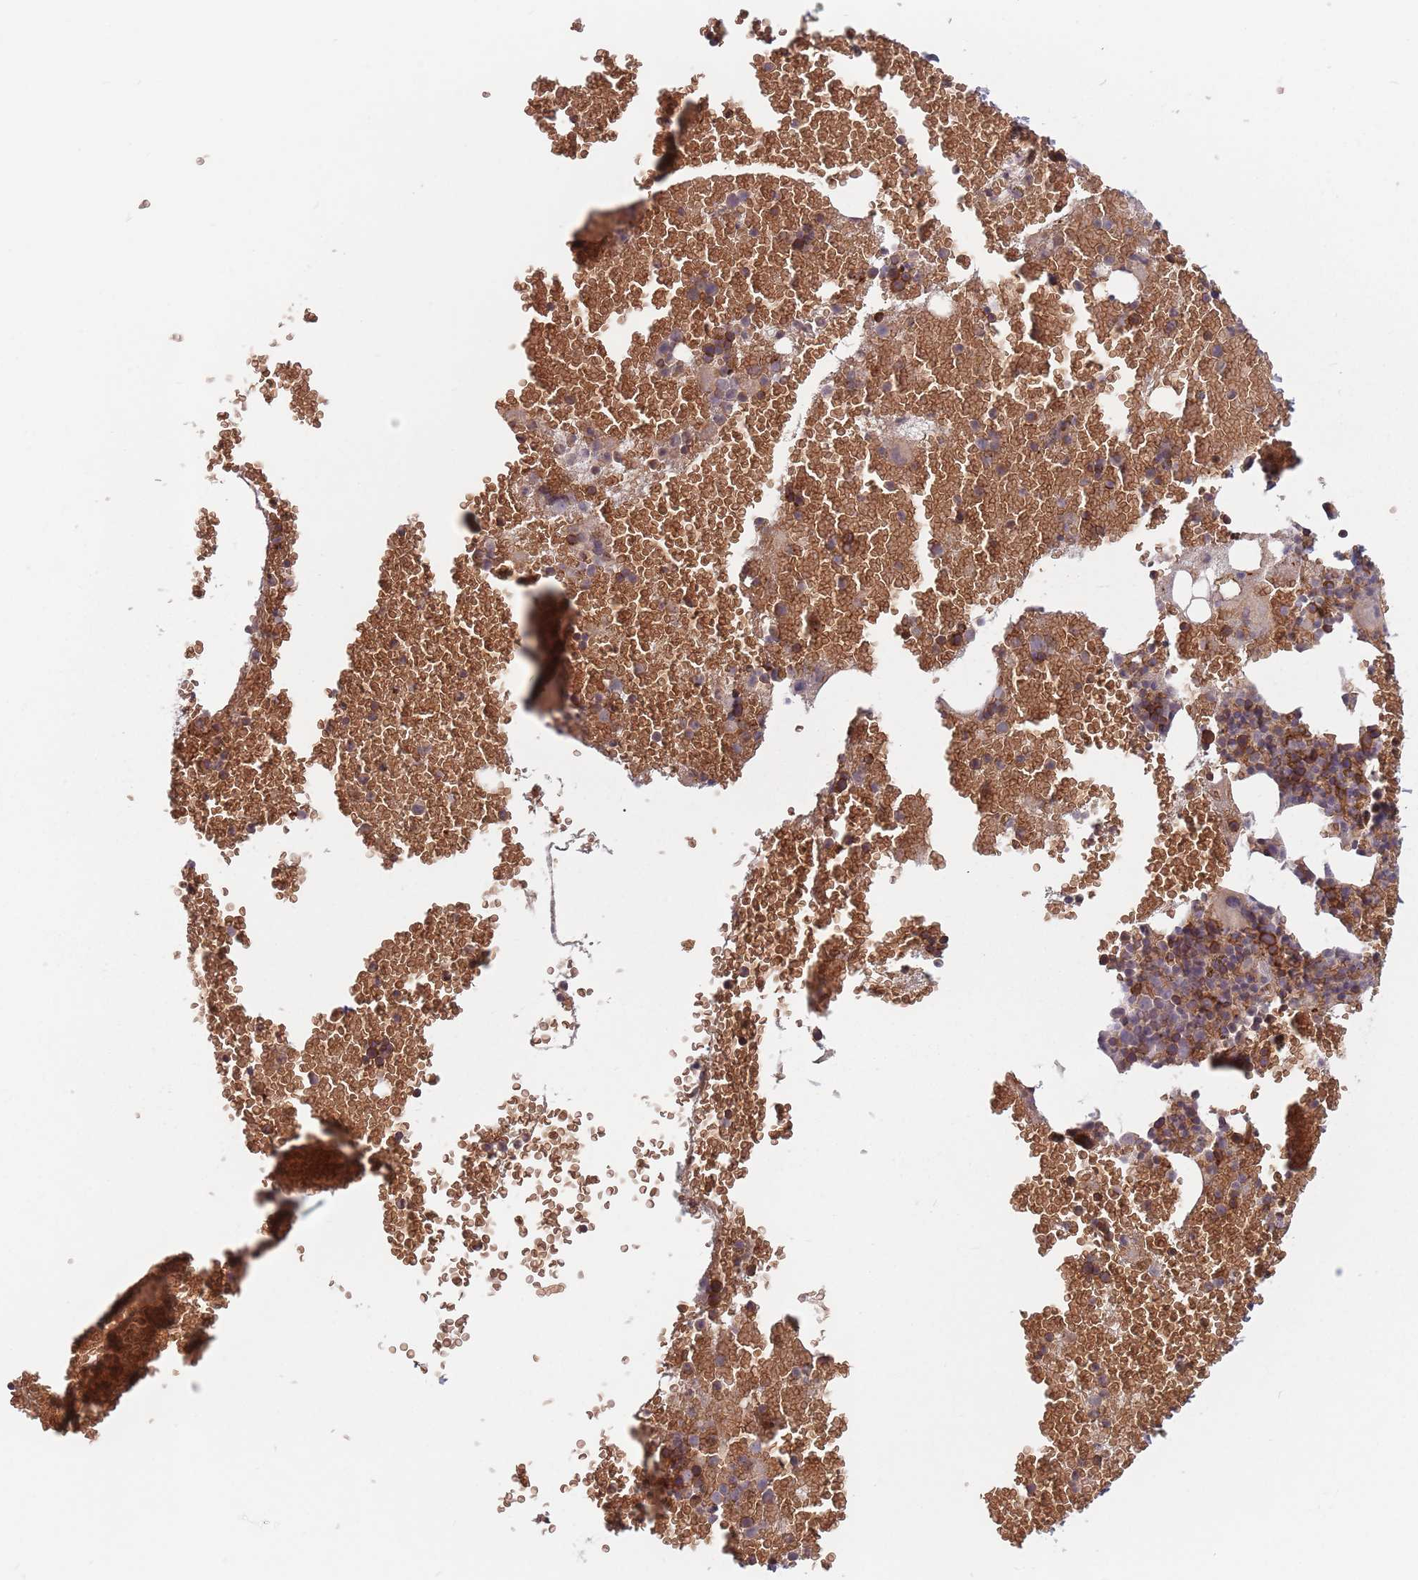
{"staining": {"intensity": "moderate", "quantity": "25%-75%", "location": "cytoplasmic/membranous"}, "tissue": "bone marrow", "cell_type": "Hematopoietic cells", "image_type": "normal", "snomed": [{"axis": "morphology", "description": "Normal tissue, NOS"}, {"axis": "topography", "description": "Bone marrow"}], "caption": "Unremarkable bone marrow displays moderate cytoplasmic/membranous positivity in approximately 25%-75% of hematopoietic cells, visualized by immunohistochemistry. Ihc stains the protein of interest in brown and the nuclei are stained blue.", "gene": "ASB13", "patient": {"sex": "female", "age": 48}}